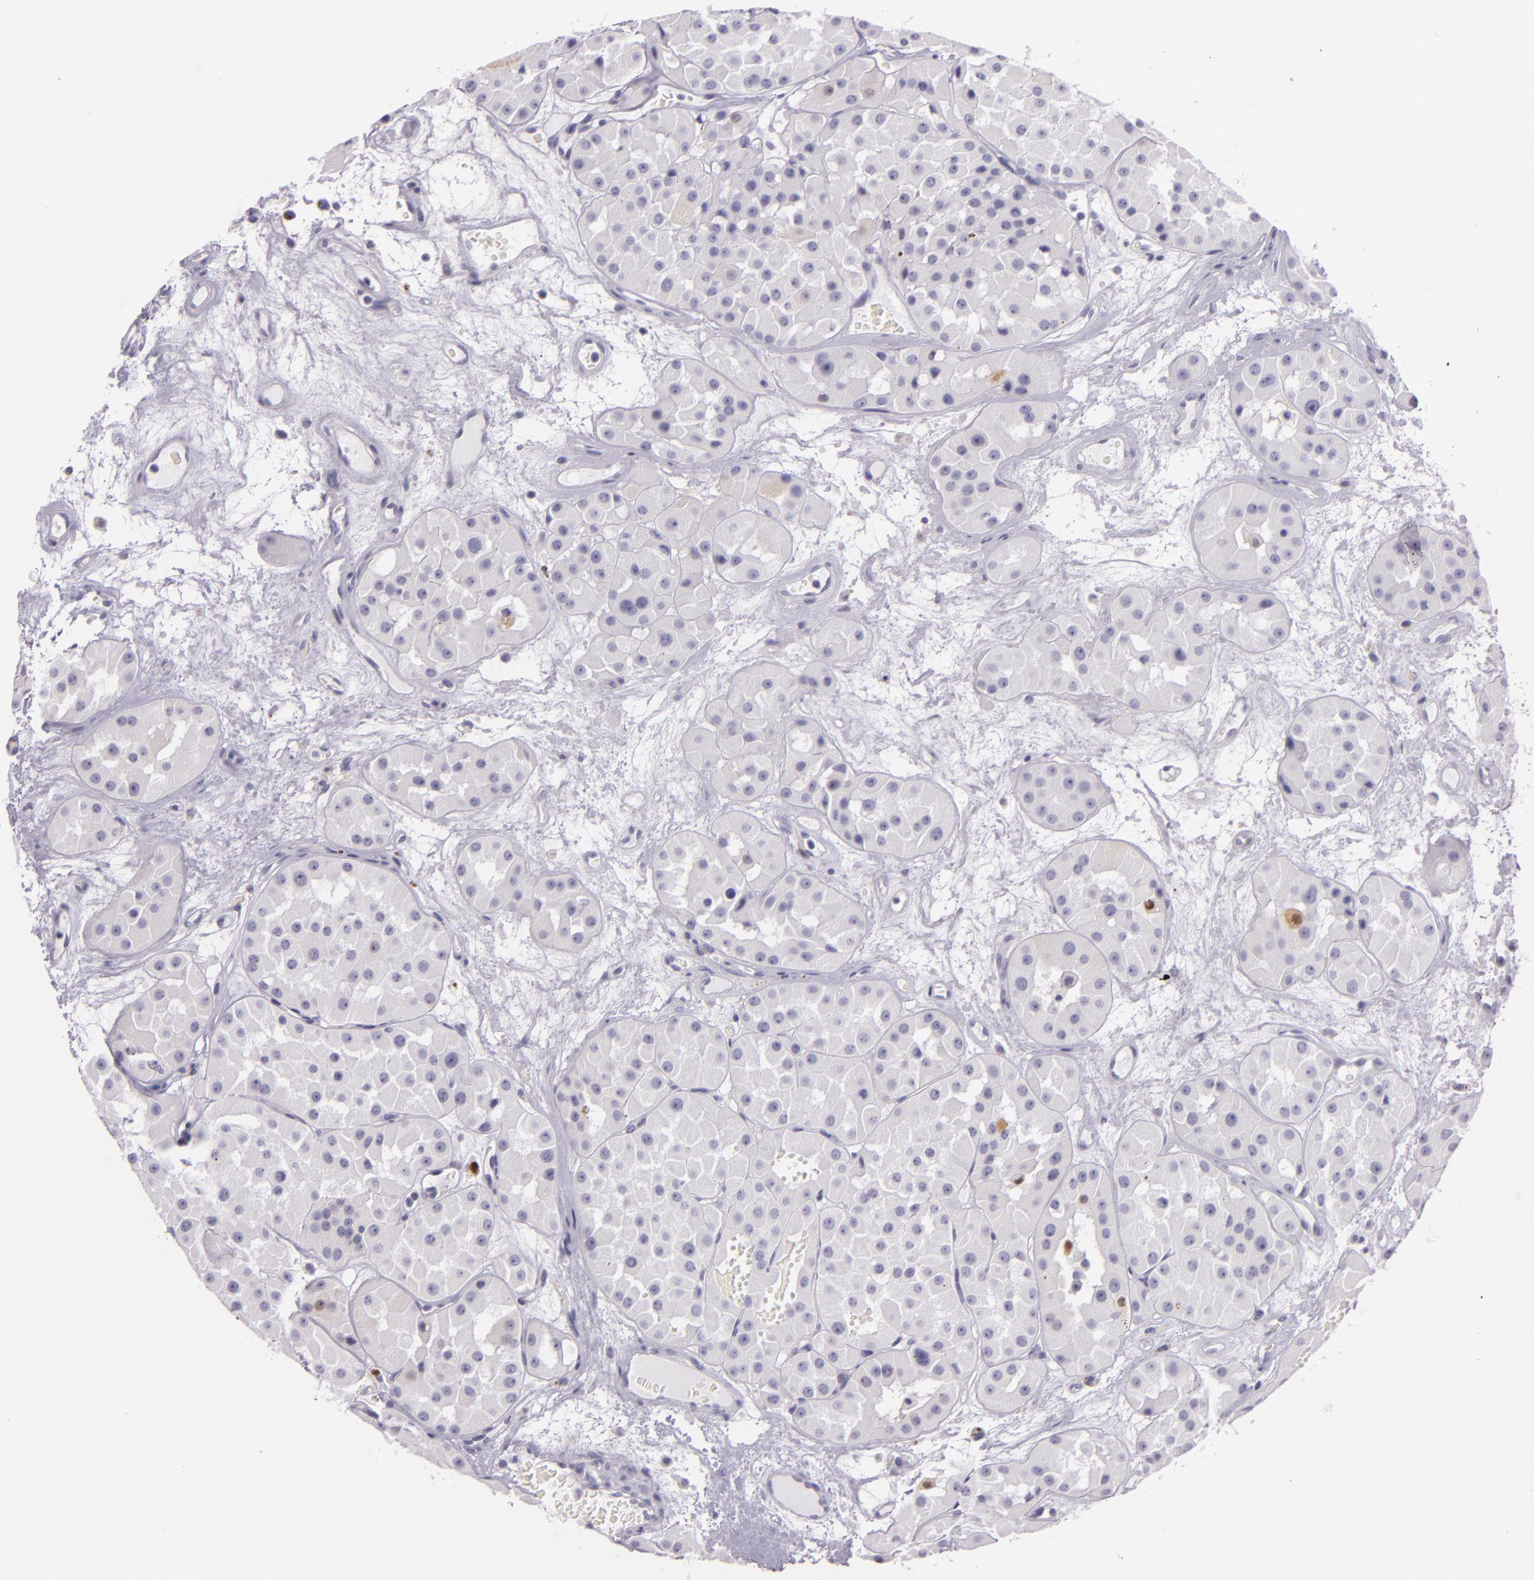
{"staining": {"intensity": "weak", "quantity": "<25%", "location": "nuclear"}, "tissue": "renal cancer", "cell_type": "Tumor cells", "image_type": "cancer", "snomed": [{"axis": "morphology", "description": "Adenocarcinoma, uncertain malignant potential"}, {"axis": "topography", "description": "Kidney"}], "caption": "Tumor cells show no significant expression in renal adenocarcinoma,  uncertain malignant potential.", "gene": "MT1A", "patient": {"sex": "male", "age": 63}}